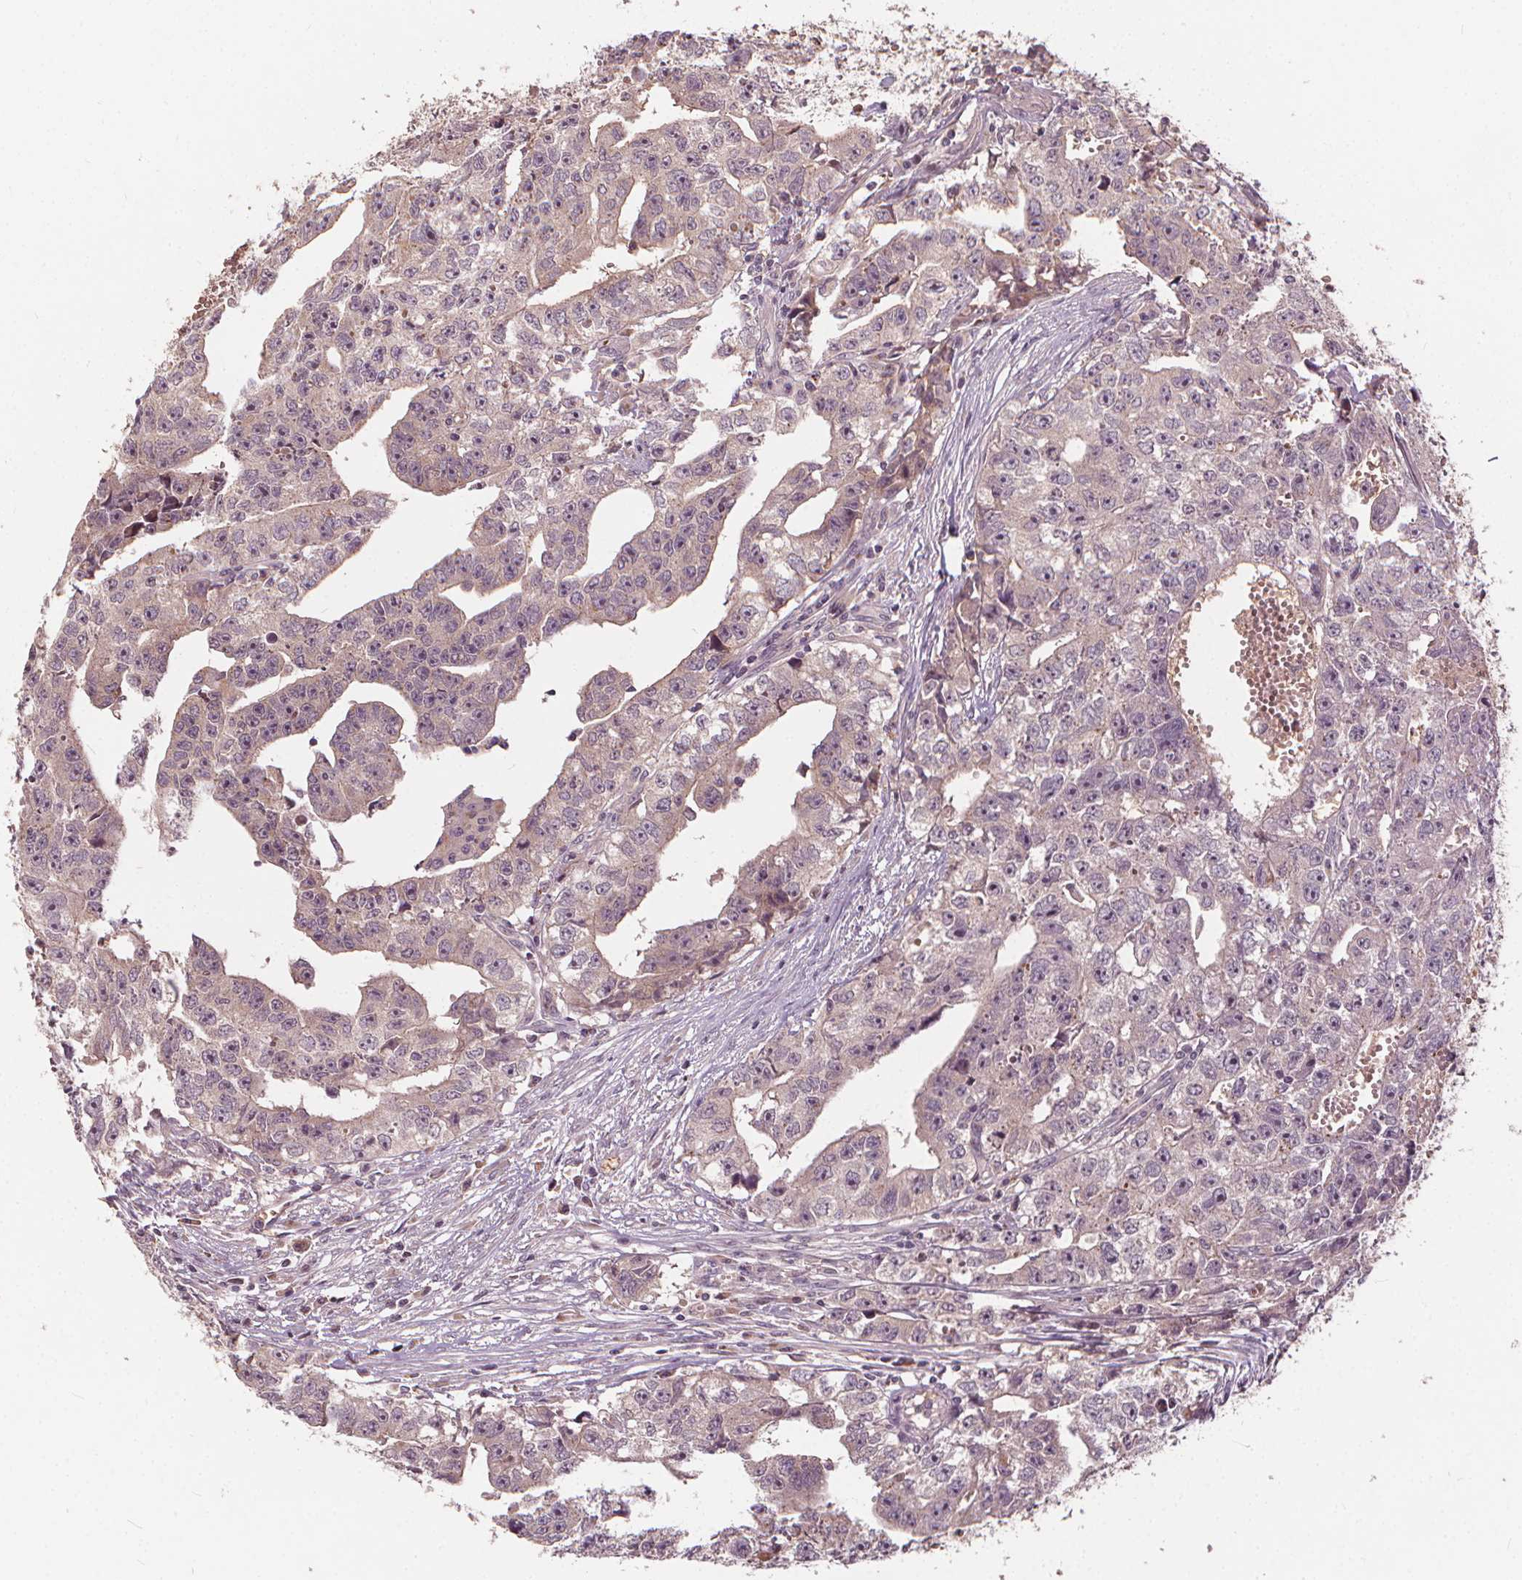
{"staining": {"intensity": "weak", "quantity": "<25%", "location": "cytoplasmic/membranous"}, "tissue": "testis cancer", "cell_type": "Tumor cells", "image_type": "cancer", "snomed": [{"axis": "morphology", "description": "Carcinoma, Embryonal, NOS"}, {"axis": "morphology", "description": "Teratoma, malignant, NOS"}, {"axis": "topography", "description": "Testis"}], "caption": "Image shows no protein positivity in tumor cells of malignant teratoma (testis) tissue. (Stains: DAB (3,3'-diaminobenzidine) immunohistochemistry (IHC) with hematoxylin counter stain, Microscopy: brightfield microscopy at high magnification).", "gene": "IPO13", "patient": {"sex": "male", "age": 24}}